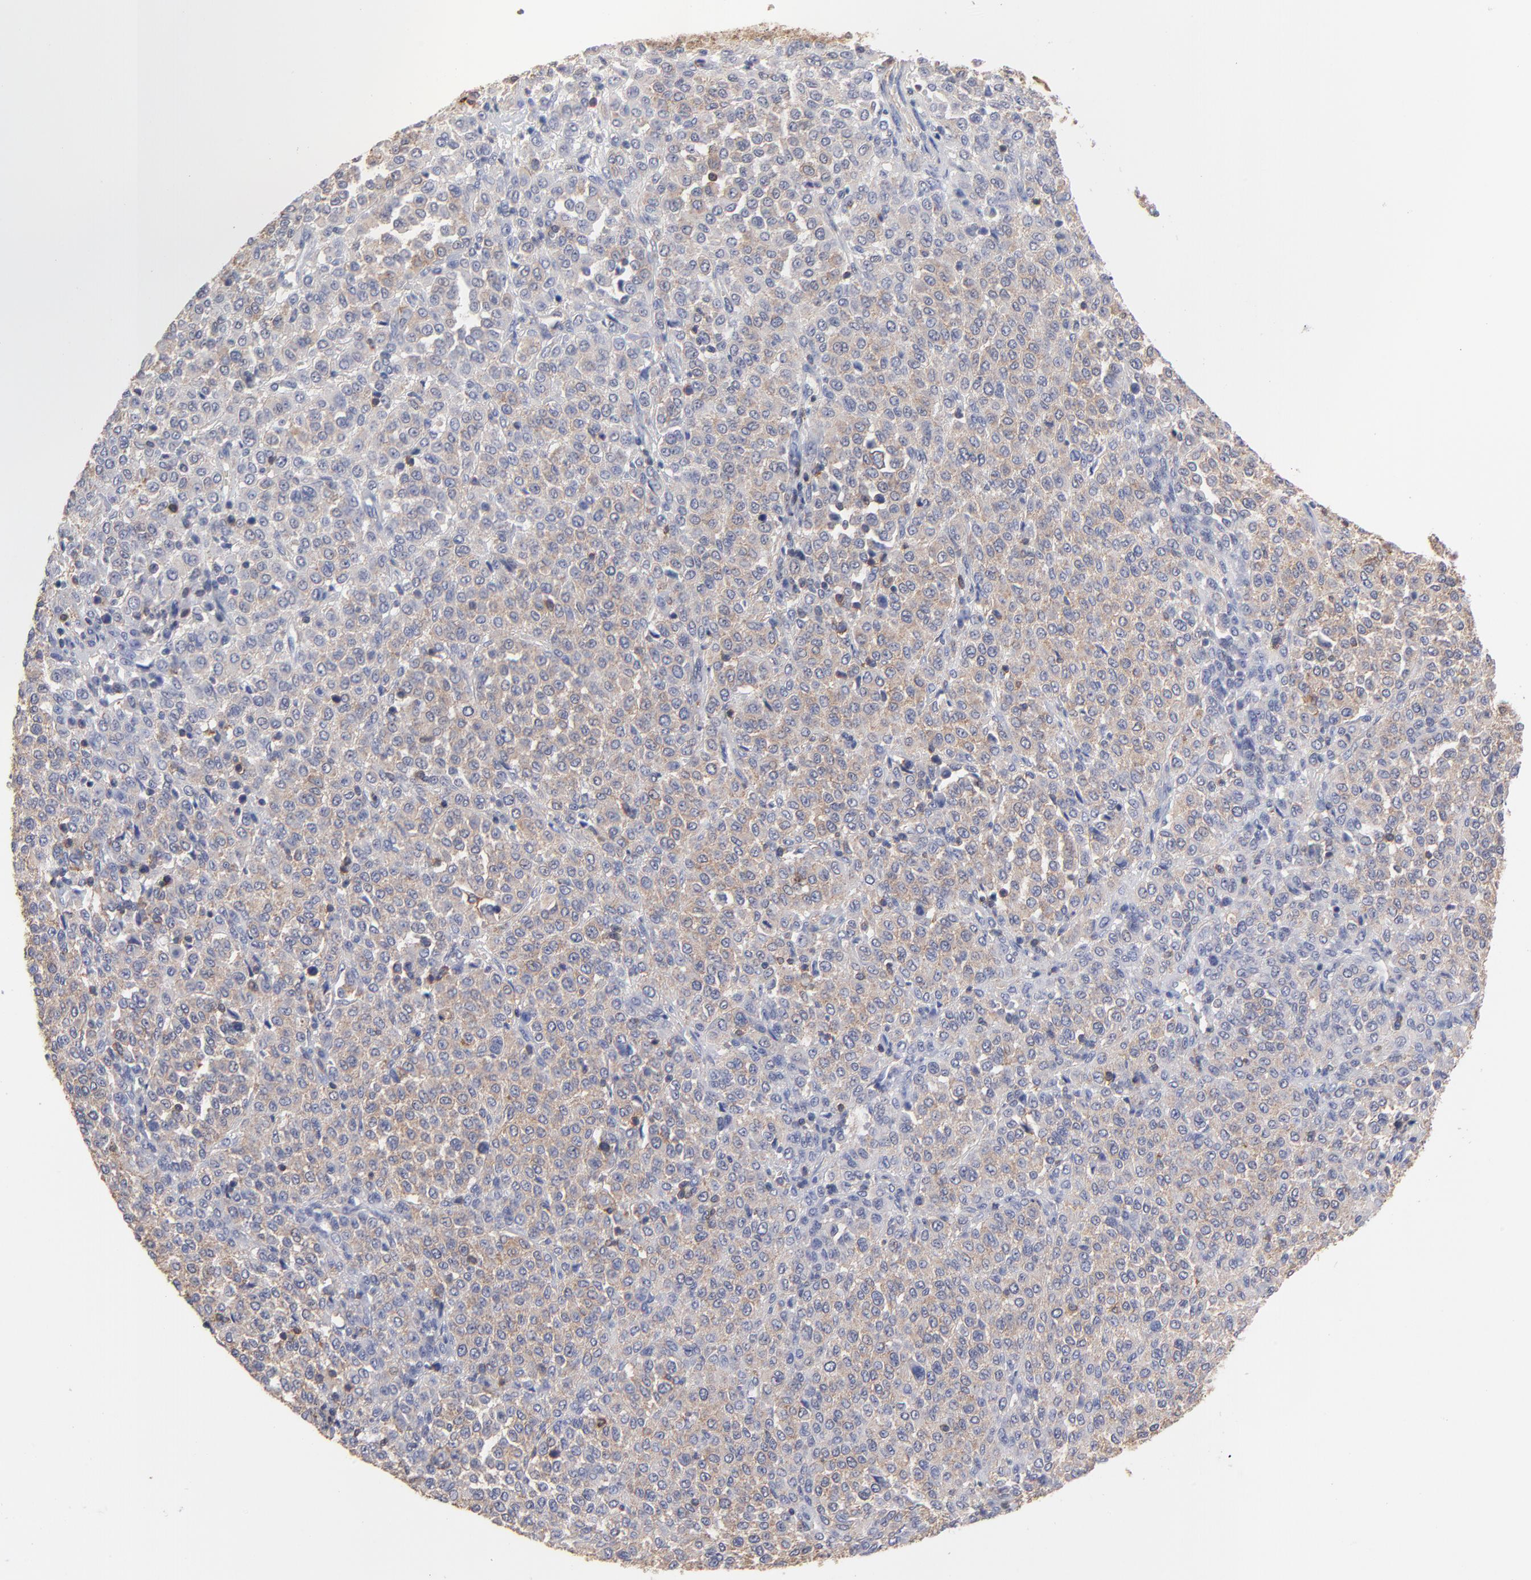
{"staining": {"intensity": "moderate", "quantity": ">75%", "location": "cytoplasmic/membranous"}, "tissue": "melanoma", "cell_type": "Tumor cells", "image_type": "cancer", "snomed": [{"axis": "morphology", "description": "Malignant melanoma, Metastatic site"}, {"axis": "topography", "description": "Pancreas"}], "caption": "Malignant melanoma (metastatic site) tissue reveals moderate cytoplasmic/membranous expression in approximately >75% of tumor cells", "gene": "ASL", "patient": {"sex": "female", "age": 30}}